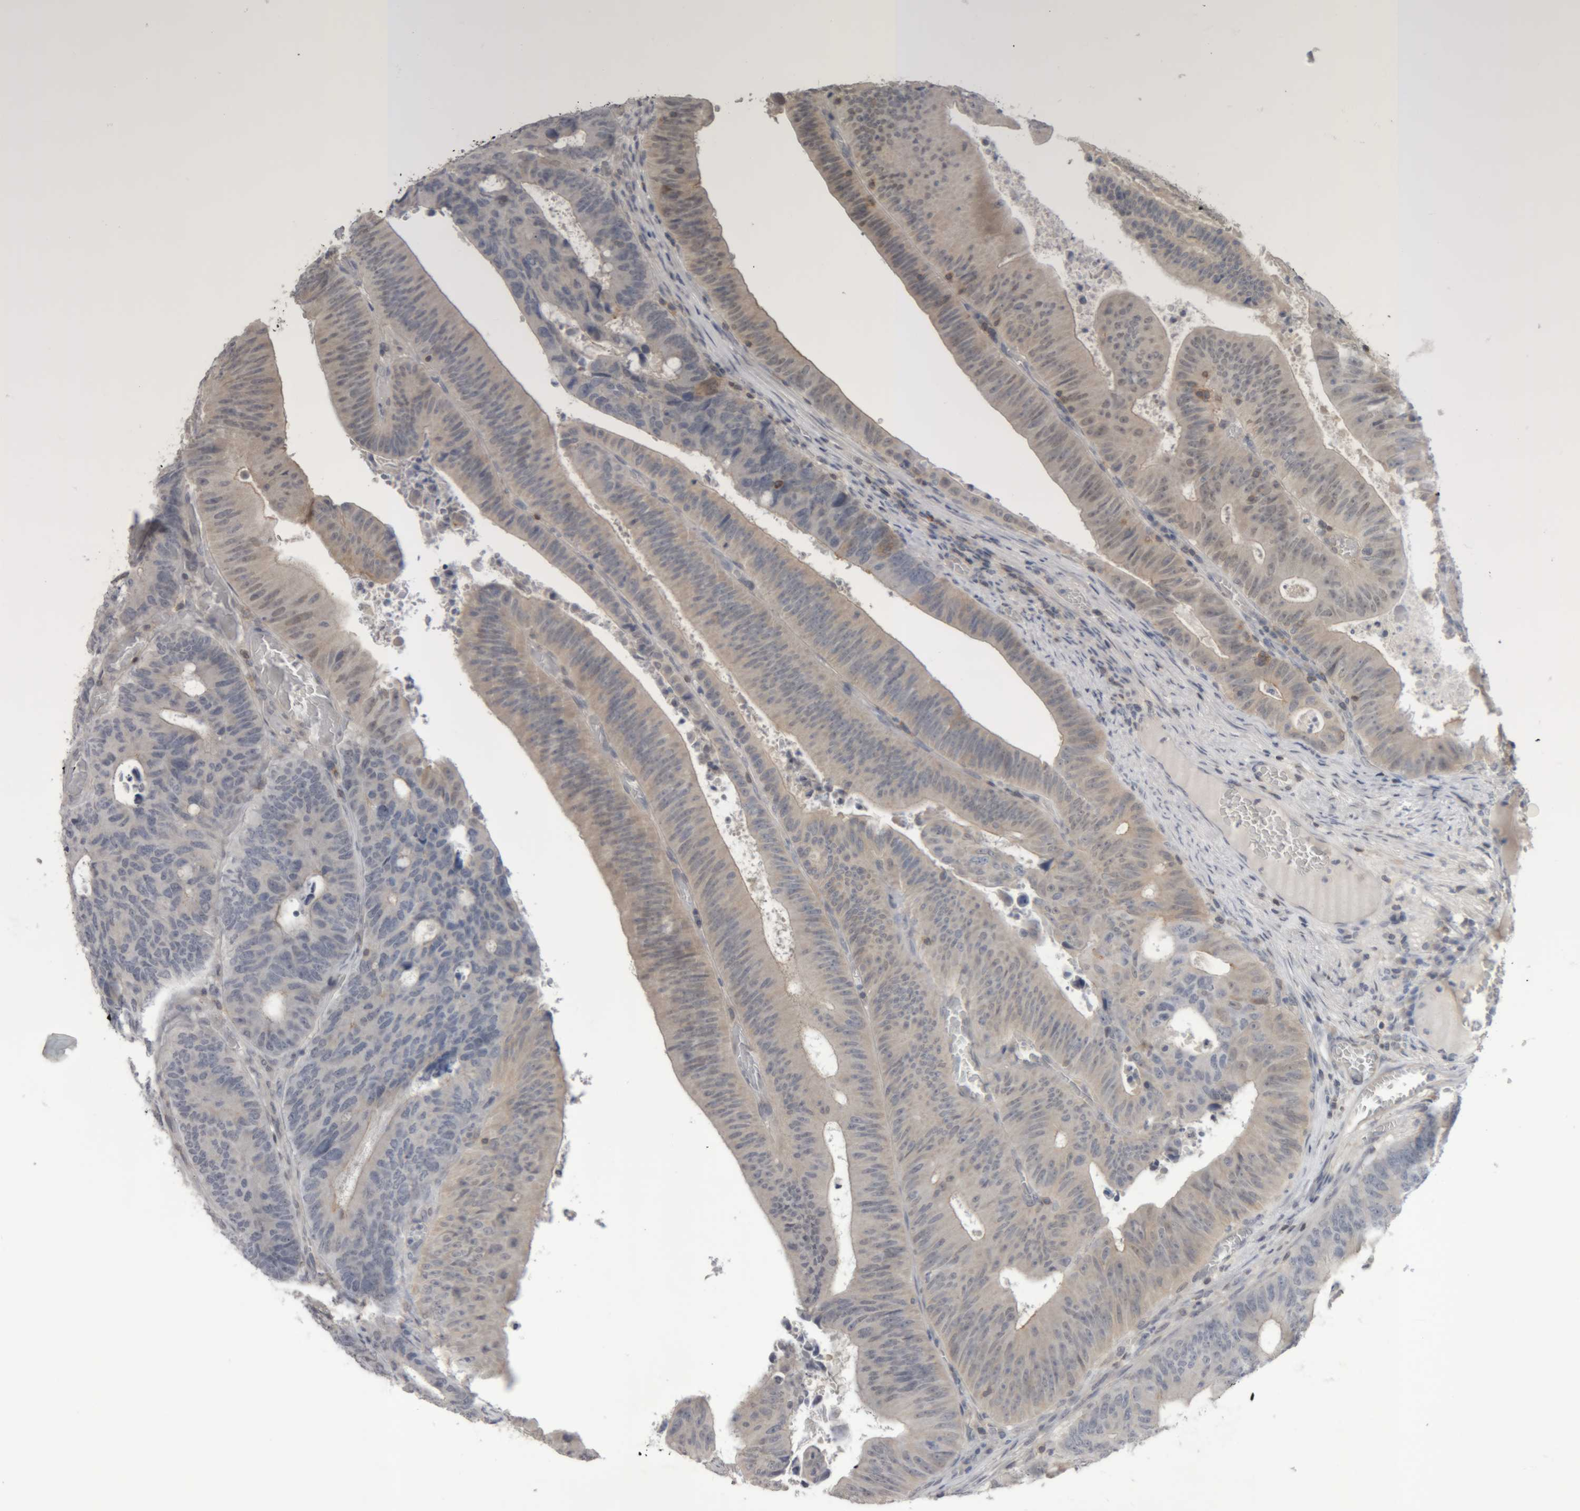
{"staining": {"intensity": "weak", "quantity": "<25%", "location": "cytoplasmic/membranous"}, "tissue": "colorectal cancer", "cell_type": "Tumor cells", "image_type": "cancer", "snomed": [{"axis": "morphology", "description": "Adenocarcinoma, NOS"}, {"axis": "topography", "description": "Colon"}], "caption": "Immunohistochemical staining of adenocarcinoma (colorectal) shows no significant staining in tumor cells. (Brightfield microscopy of DAB (3,3'-diaminobenzidine) immunohistochemistry (IHC) at high magnification).", "gene": "NFATC2", "patient": {"sex": "male", "age": 87}}